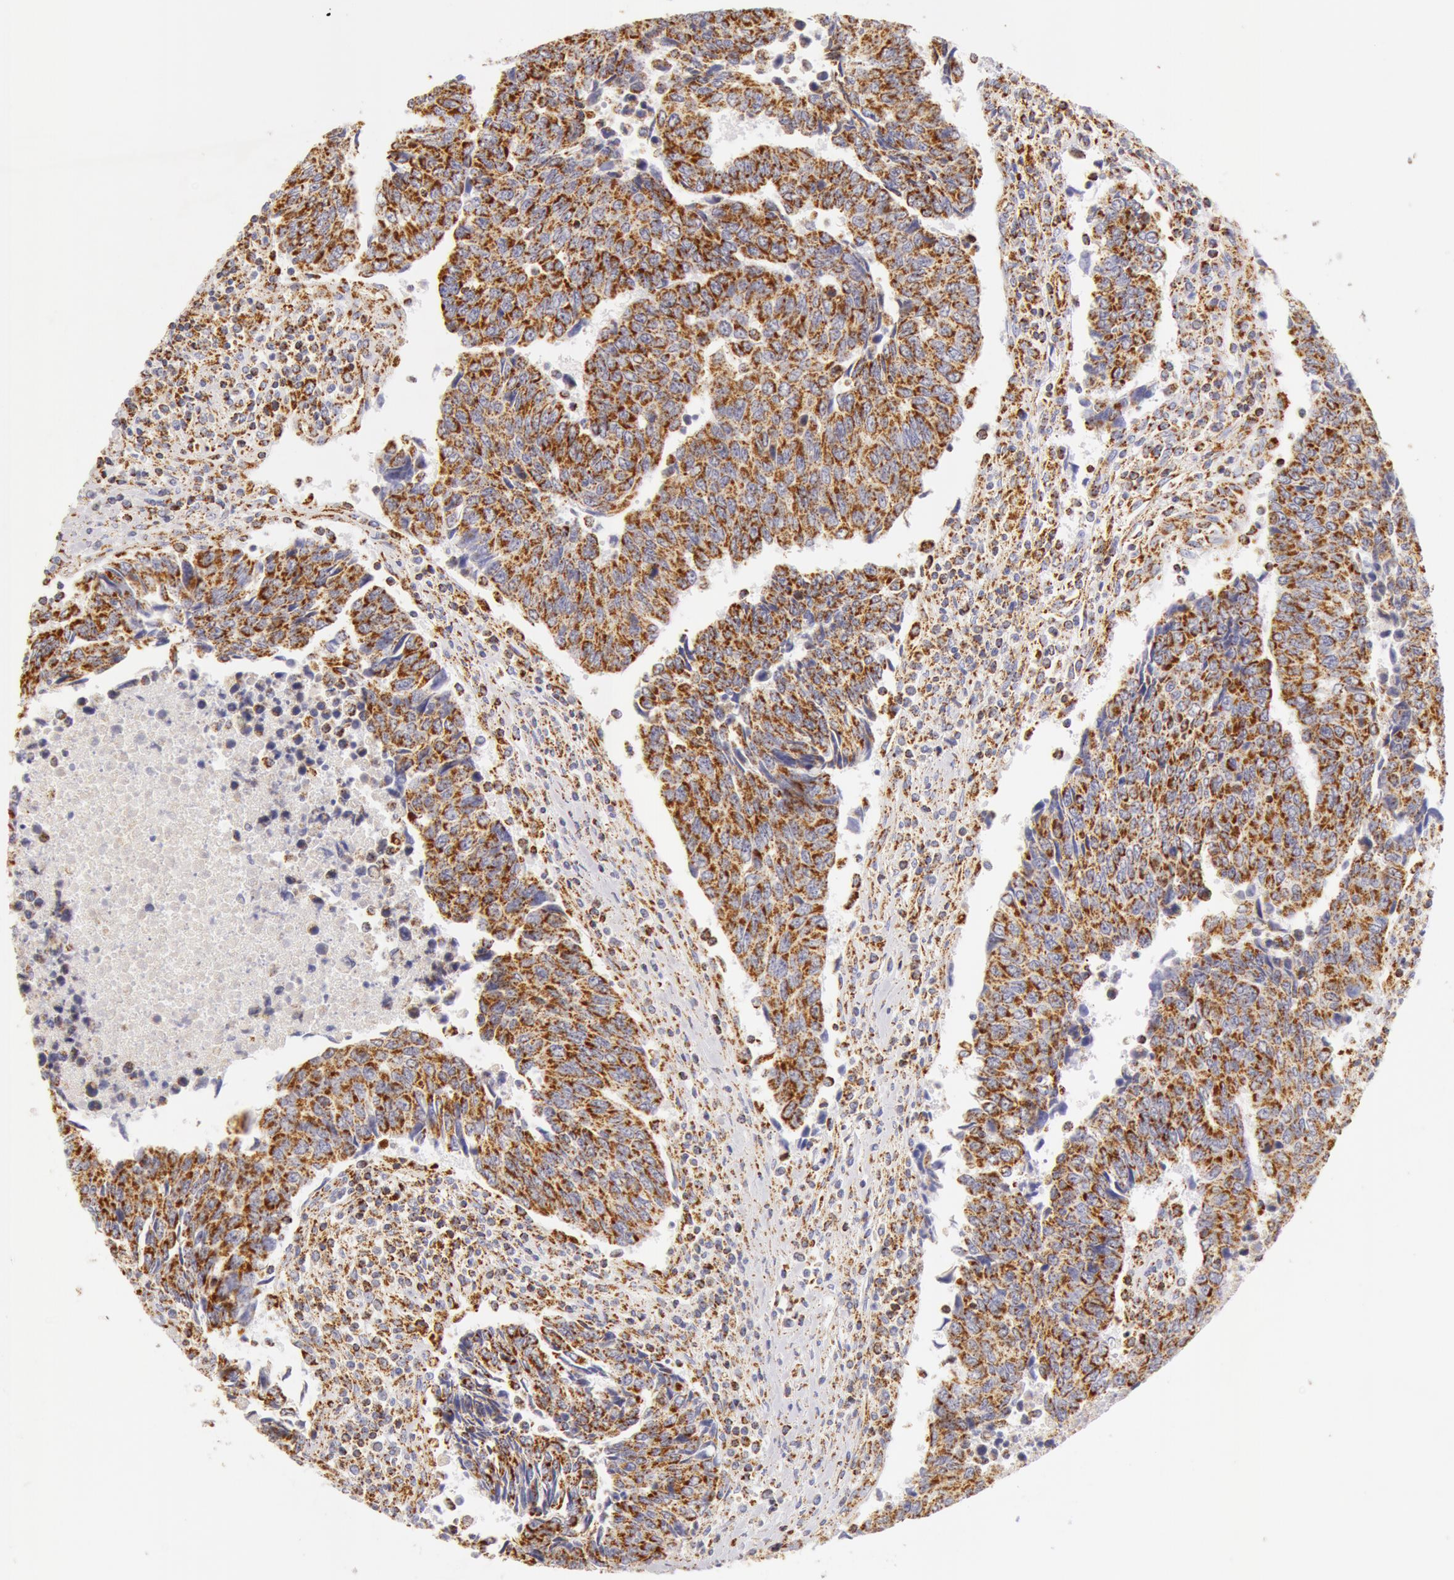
{"staining": {"intensity": "moderate", "quantity": ">75%", "location": "cytoplasmic/membranous"}, "tissue": "urothelial cancer", "cell_type": "Tumor cells", "image_type": "cancer", "snomed": [{"axis": "morphology", "description": "Urothelial carcinoma, High grade"}, {"axis": "topography", "description": "Urinary bladder"}], "caption": "IHC micrograph of urothelial cancer stained for a protein (brown), which demonstrates medium levels of moderate cytoplasmic/membranous positivity in about >75% of tumor cells.", "gene": "ATP5F1B", "patient": {"sex": "male", "age": 86}}